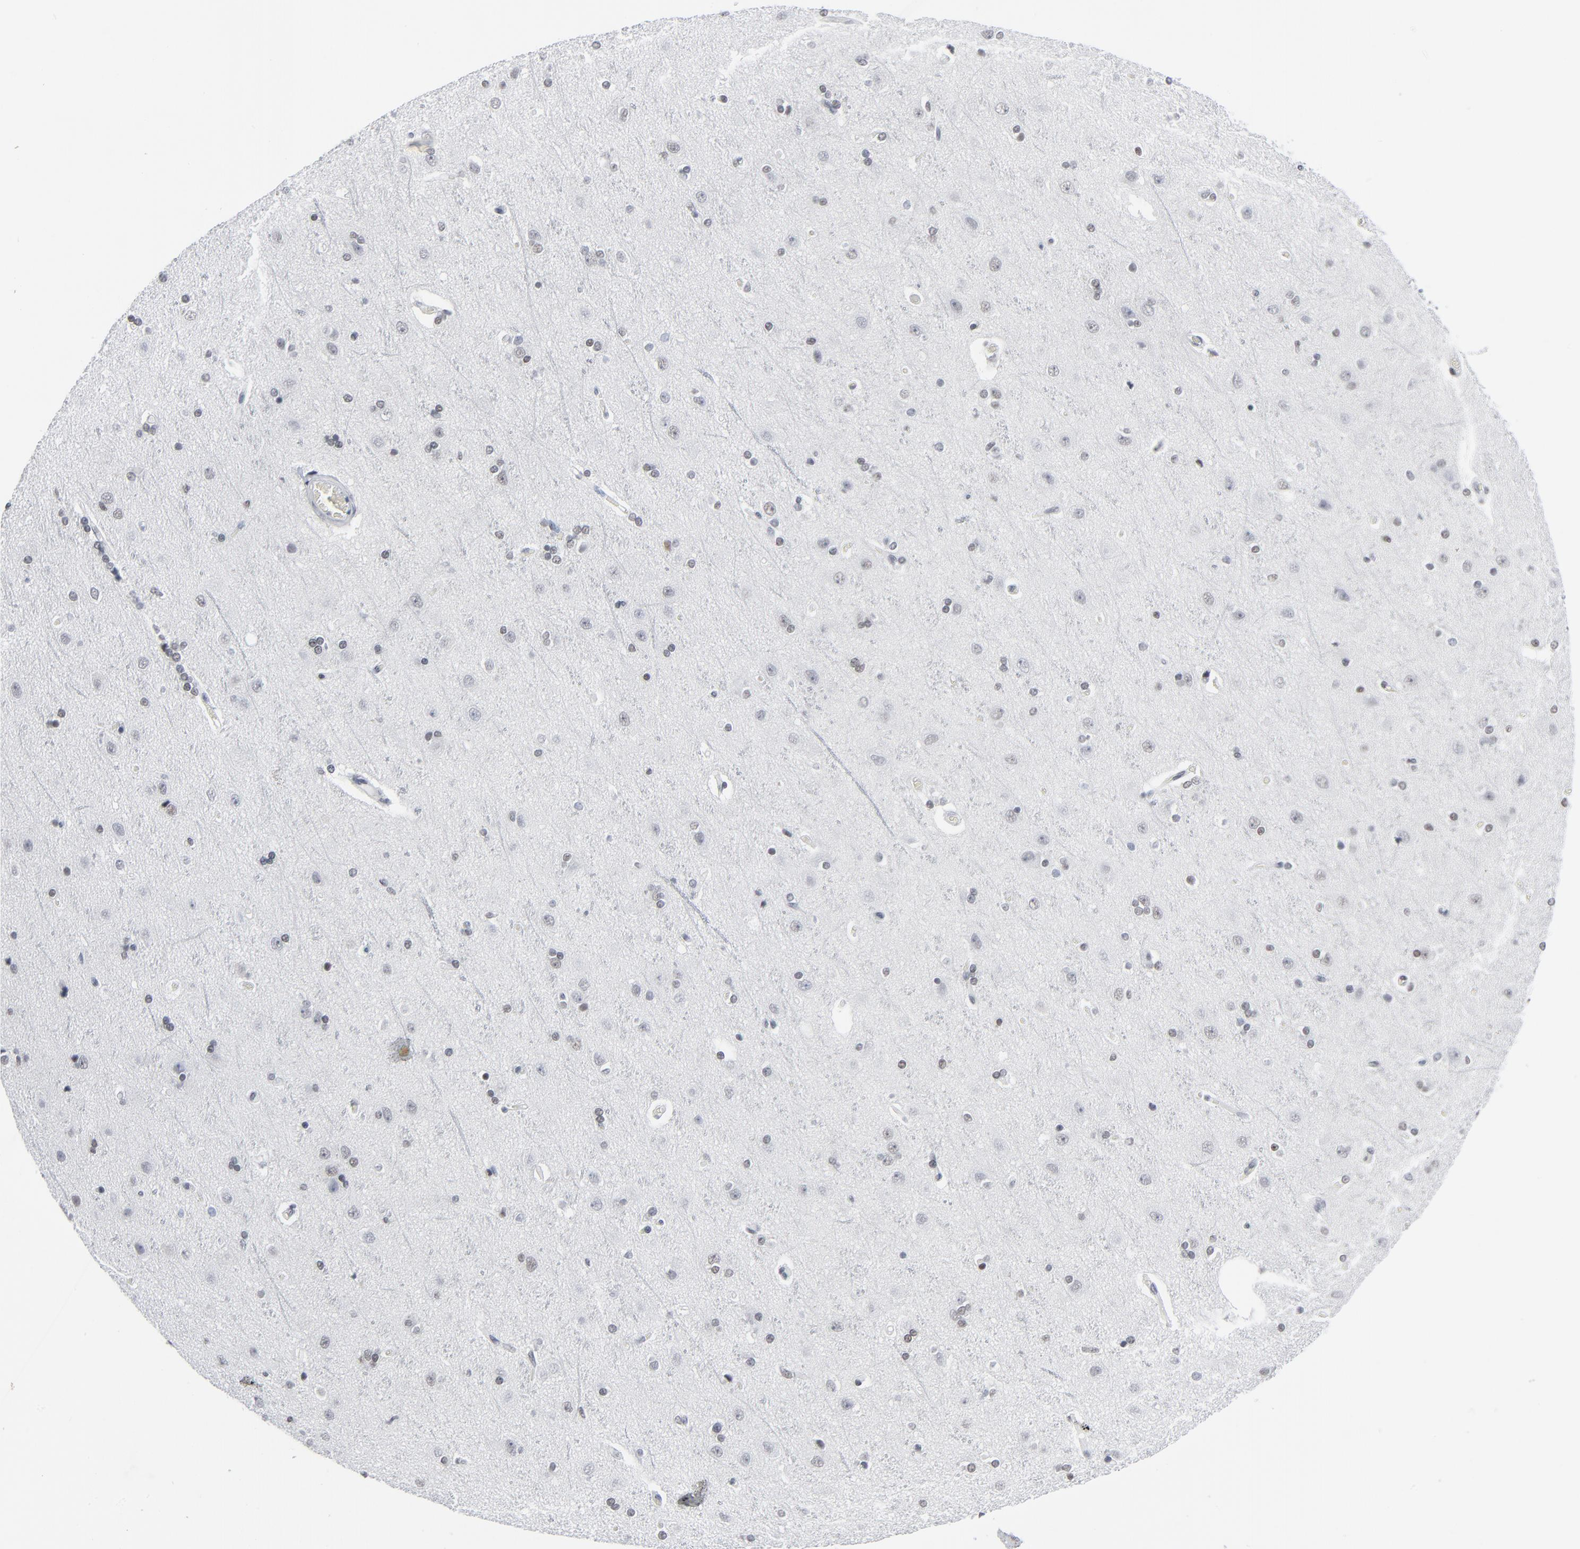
{"staining": {"intensity": "negative", "quantity": "none", "location": "none"}, "tissue": "cerebral cortex", "cell_type": "Endothelial cells", "image_type": "normal", "snomed": [{"axis": "morphology", "description": "Normal tissue, NOS"}, {"axis": "topography", "description": "Cerebral cortex"}], "caption": "A photomicrograph of human cerebral cortex is negative for staining in endothelial cells.", "gene": "SIRT1", "patient": {"sex": "female", "age": 54}}